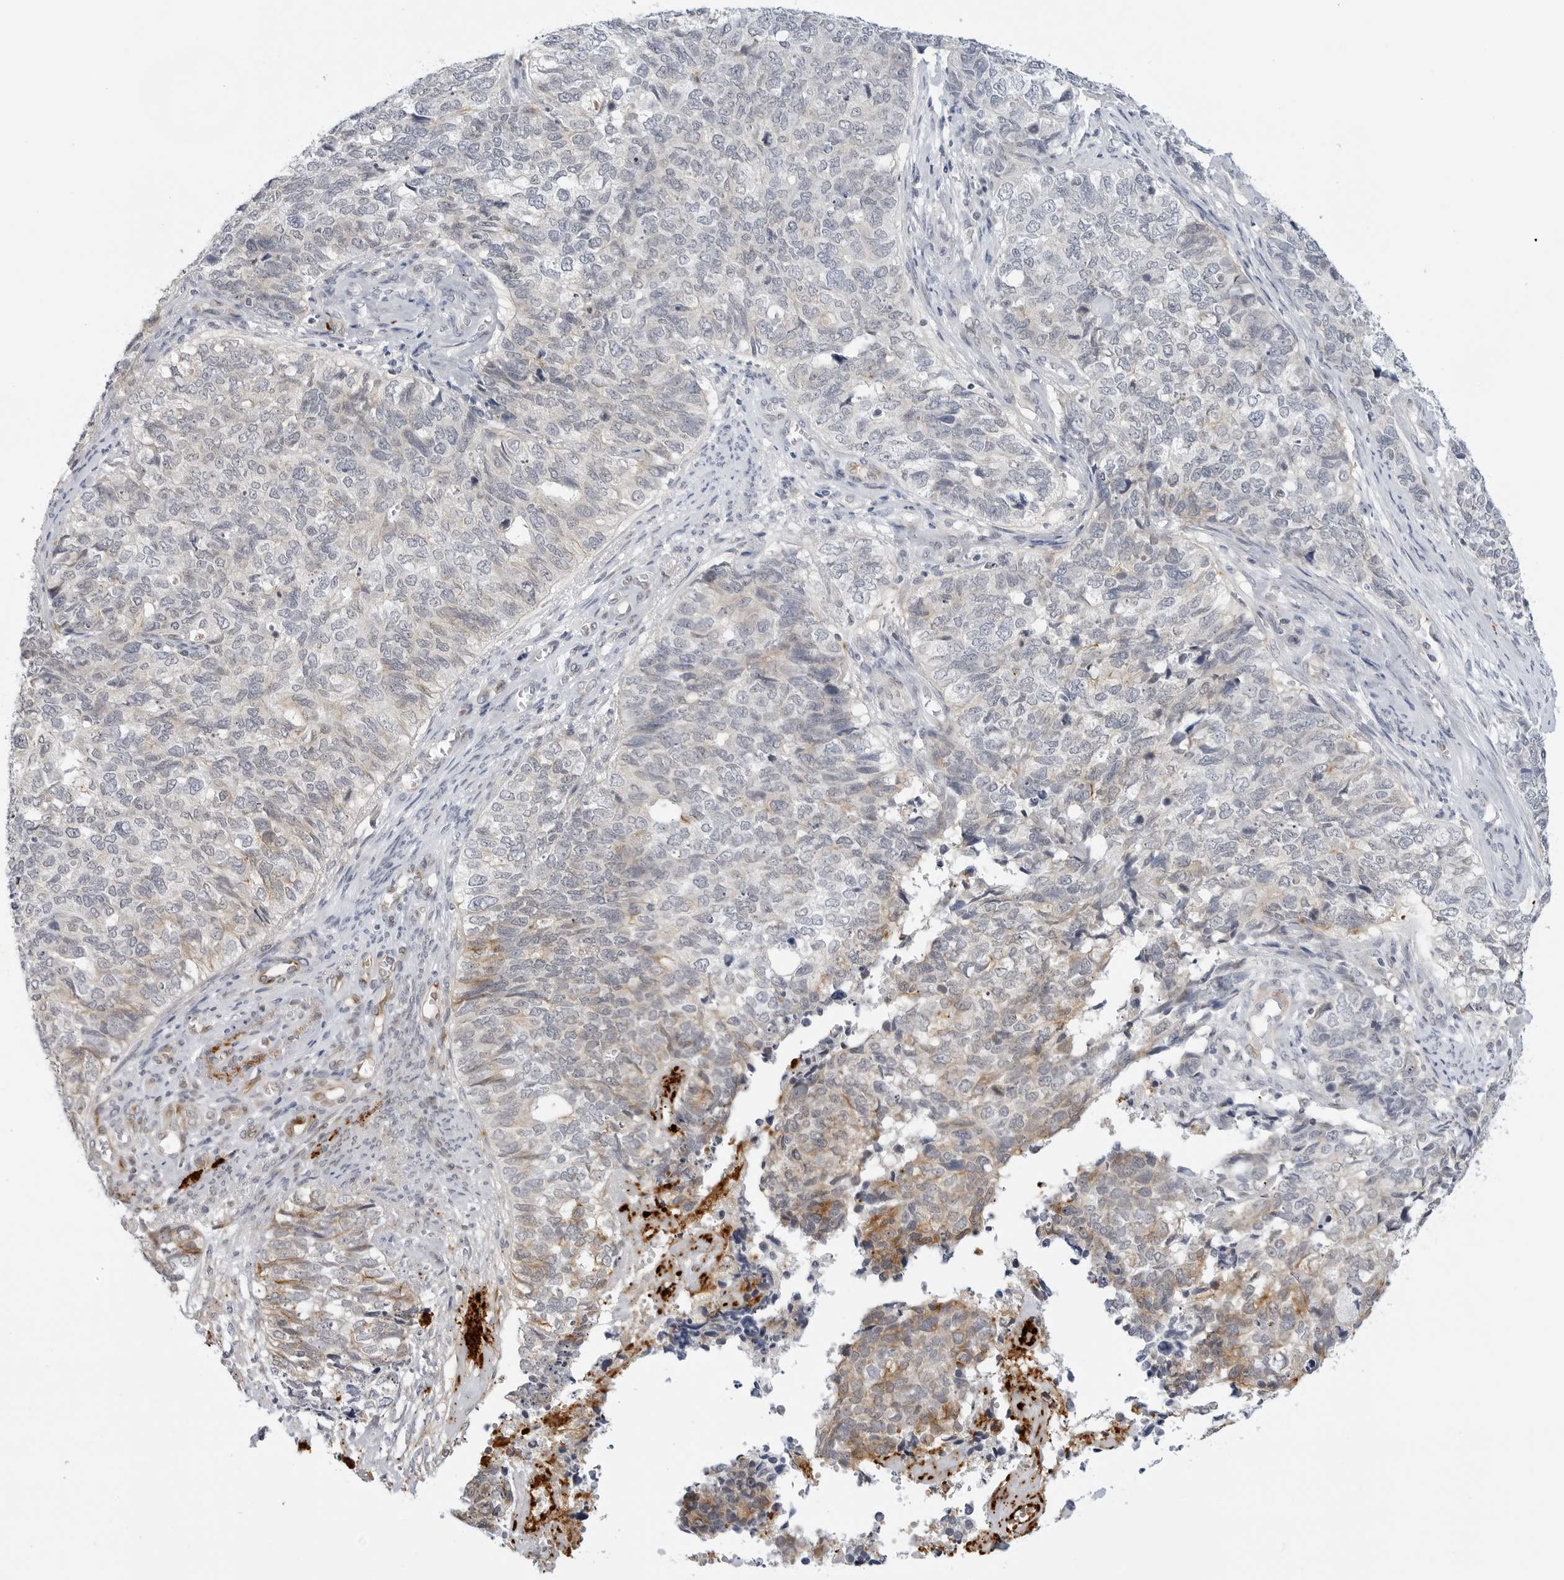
{"staining": {"intensity": "moderate", "quantity": "<25%", "location": "cytoplasmic/membranous"}, "tissue": "cervical cancer", "cell_type": "Tumor cells", "image_type": "cancer", "snomed": [{"axis": "morphology", "description": "Squamous cell carcinoma, NOS"}, {"axis": "topography", "description": "Cervix"}], "caption": "A micrograph showing moderate cytoplasmic/membranous positivity in about <25% of tumor cells in cervical squamous cell carcinoma, as visualized by brown immunohistochemical staining.", "gene": "MAP2K5", "patient": {"sex": "female", "age": 63}}